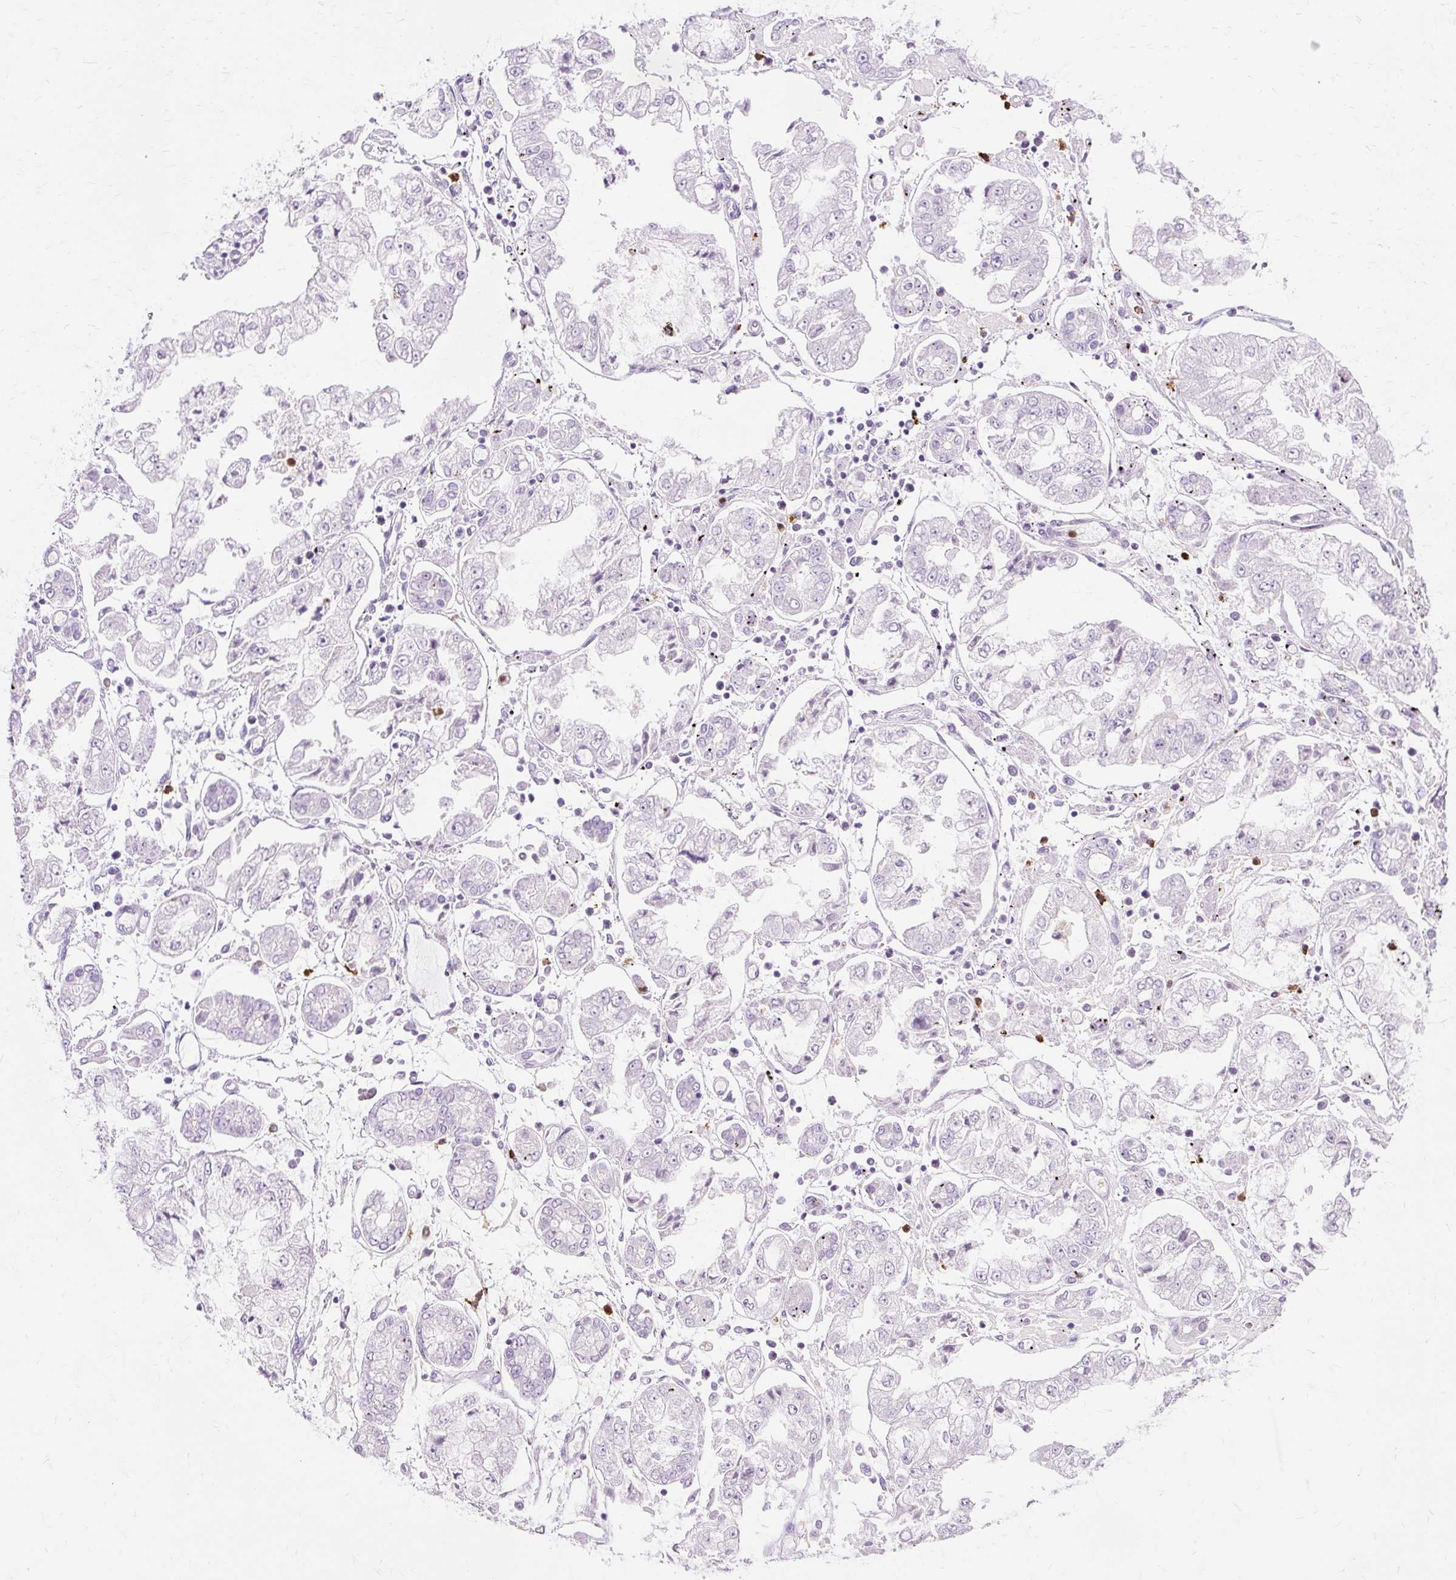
{"staining": {"intensity": "negative", "quantity": "none", "location": "none"}, "tissue": "stomach cancer", "cell_type": "Tumor cells", "image_type": "cancer", "snomed": [{"axis": "morphology", "description": "Adenocarcinoma, NOS"}, {"axis": "topography", "description": "Stomach"}], "caption": "Stomach cancer (adenocarcinoma) stained for a protein using immunohistochemistry exhibits no expression tumor cells.", "gene": "DEFA1", "patient": {"sex": "male", "age": 76}}